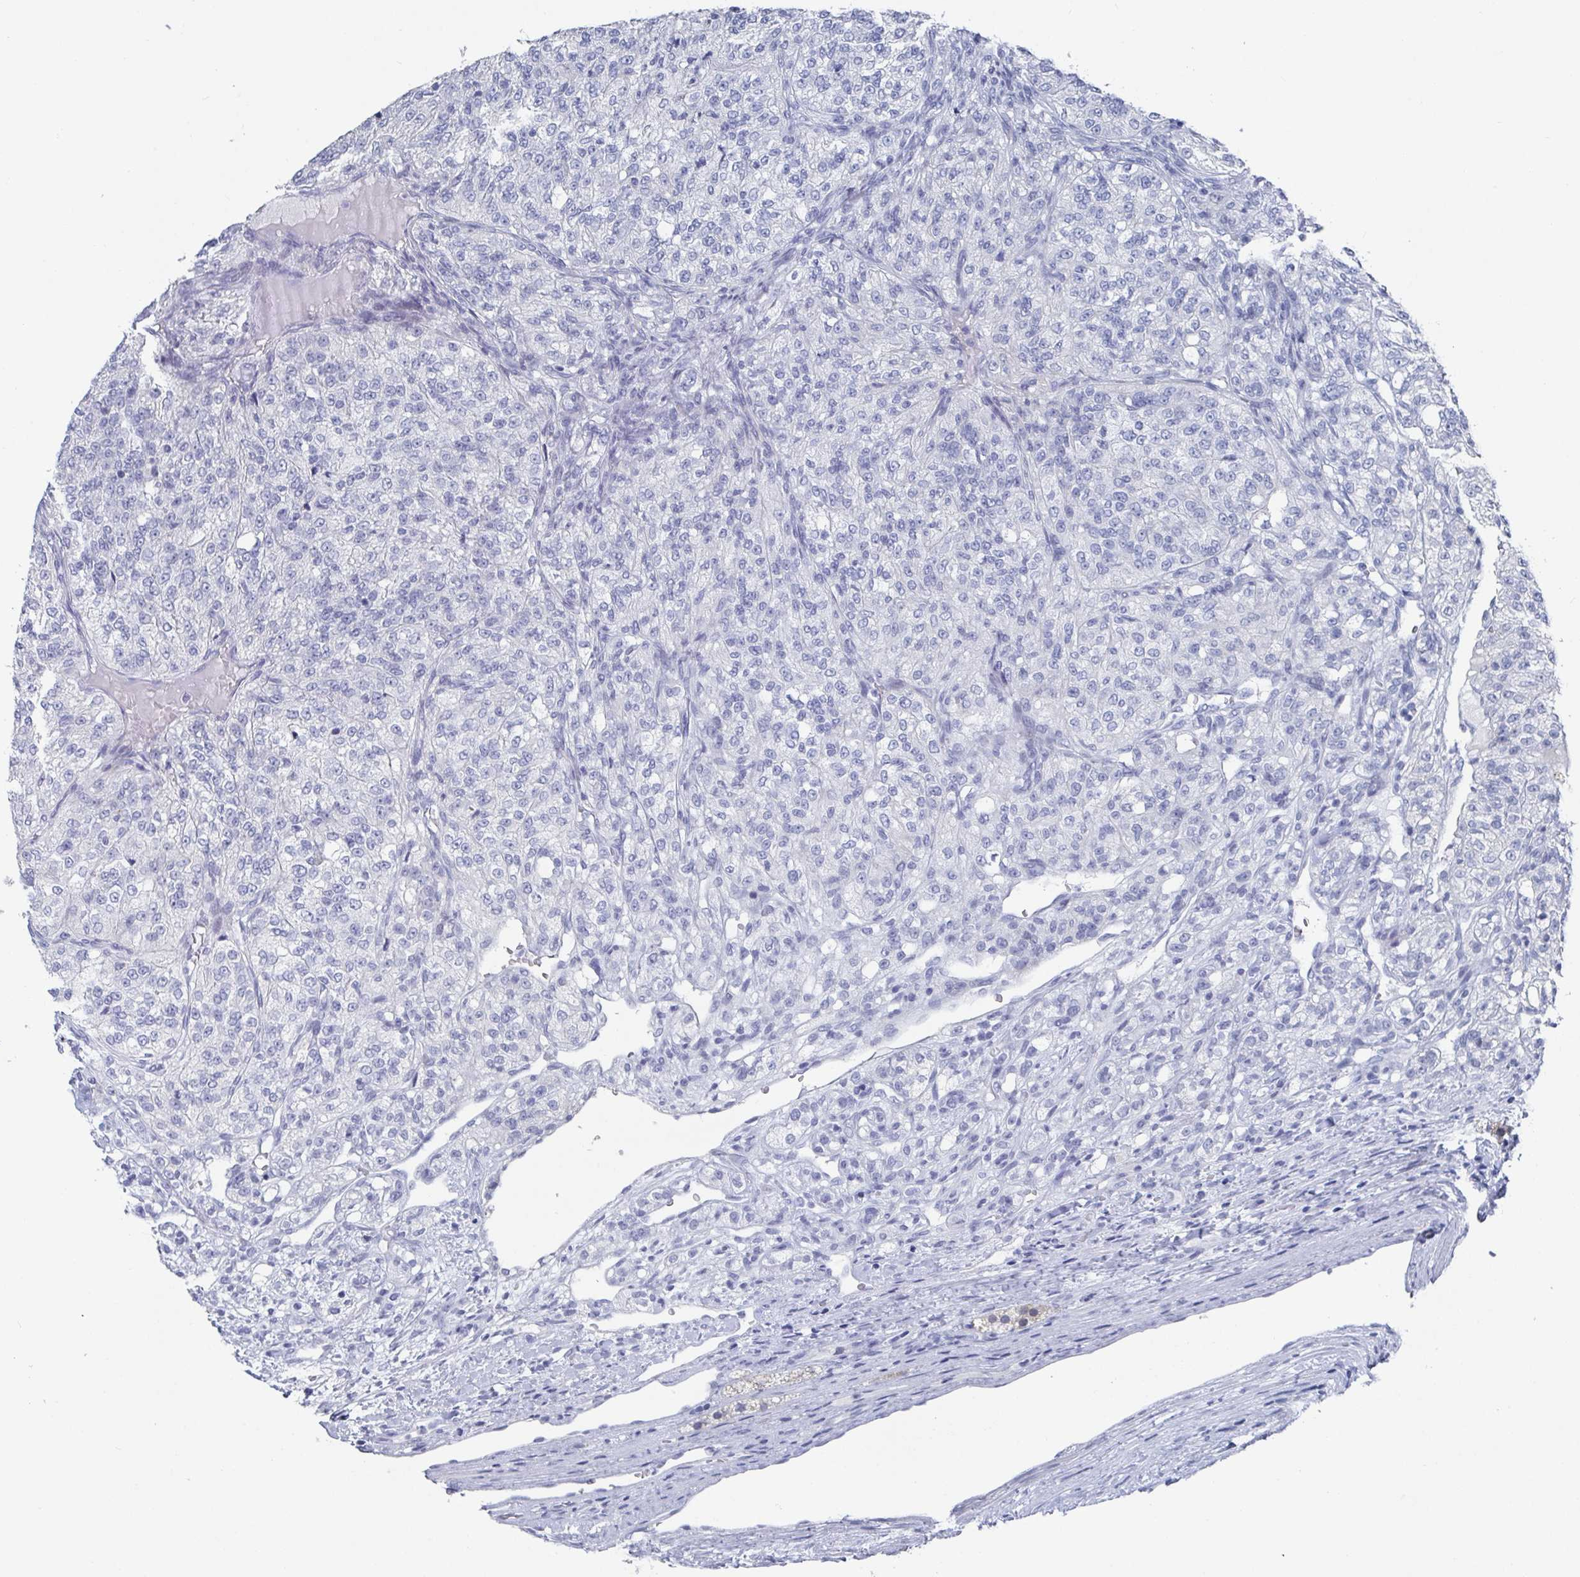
{"staining": {"intensity": "negative", "quantity": "none", "location": "none"}, "tissue": "renal cancer", "cell_type": "Tumor cells", "image_type": "cancer", "snomed": [{"axis": "morphology", "description": "Adenocarcinoma, NOS"}, {"axis": "topography", "description": "Kidney"}], "caption": "An immunohistochemistry (IHC) image of adenocarcinoma (renal) is shown. There is no staining in tumor cells of adenocarcinoma (renal).", "gene": "CAMKV", "patient": {"sex": "female", "age": 63}}